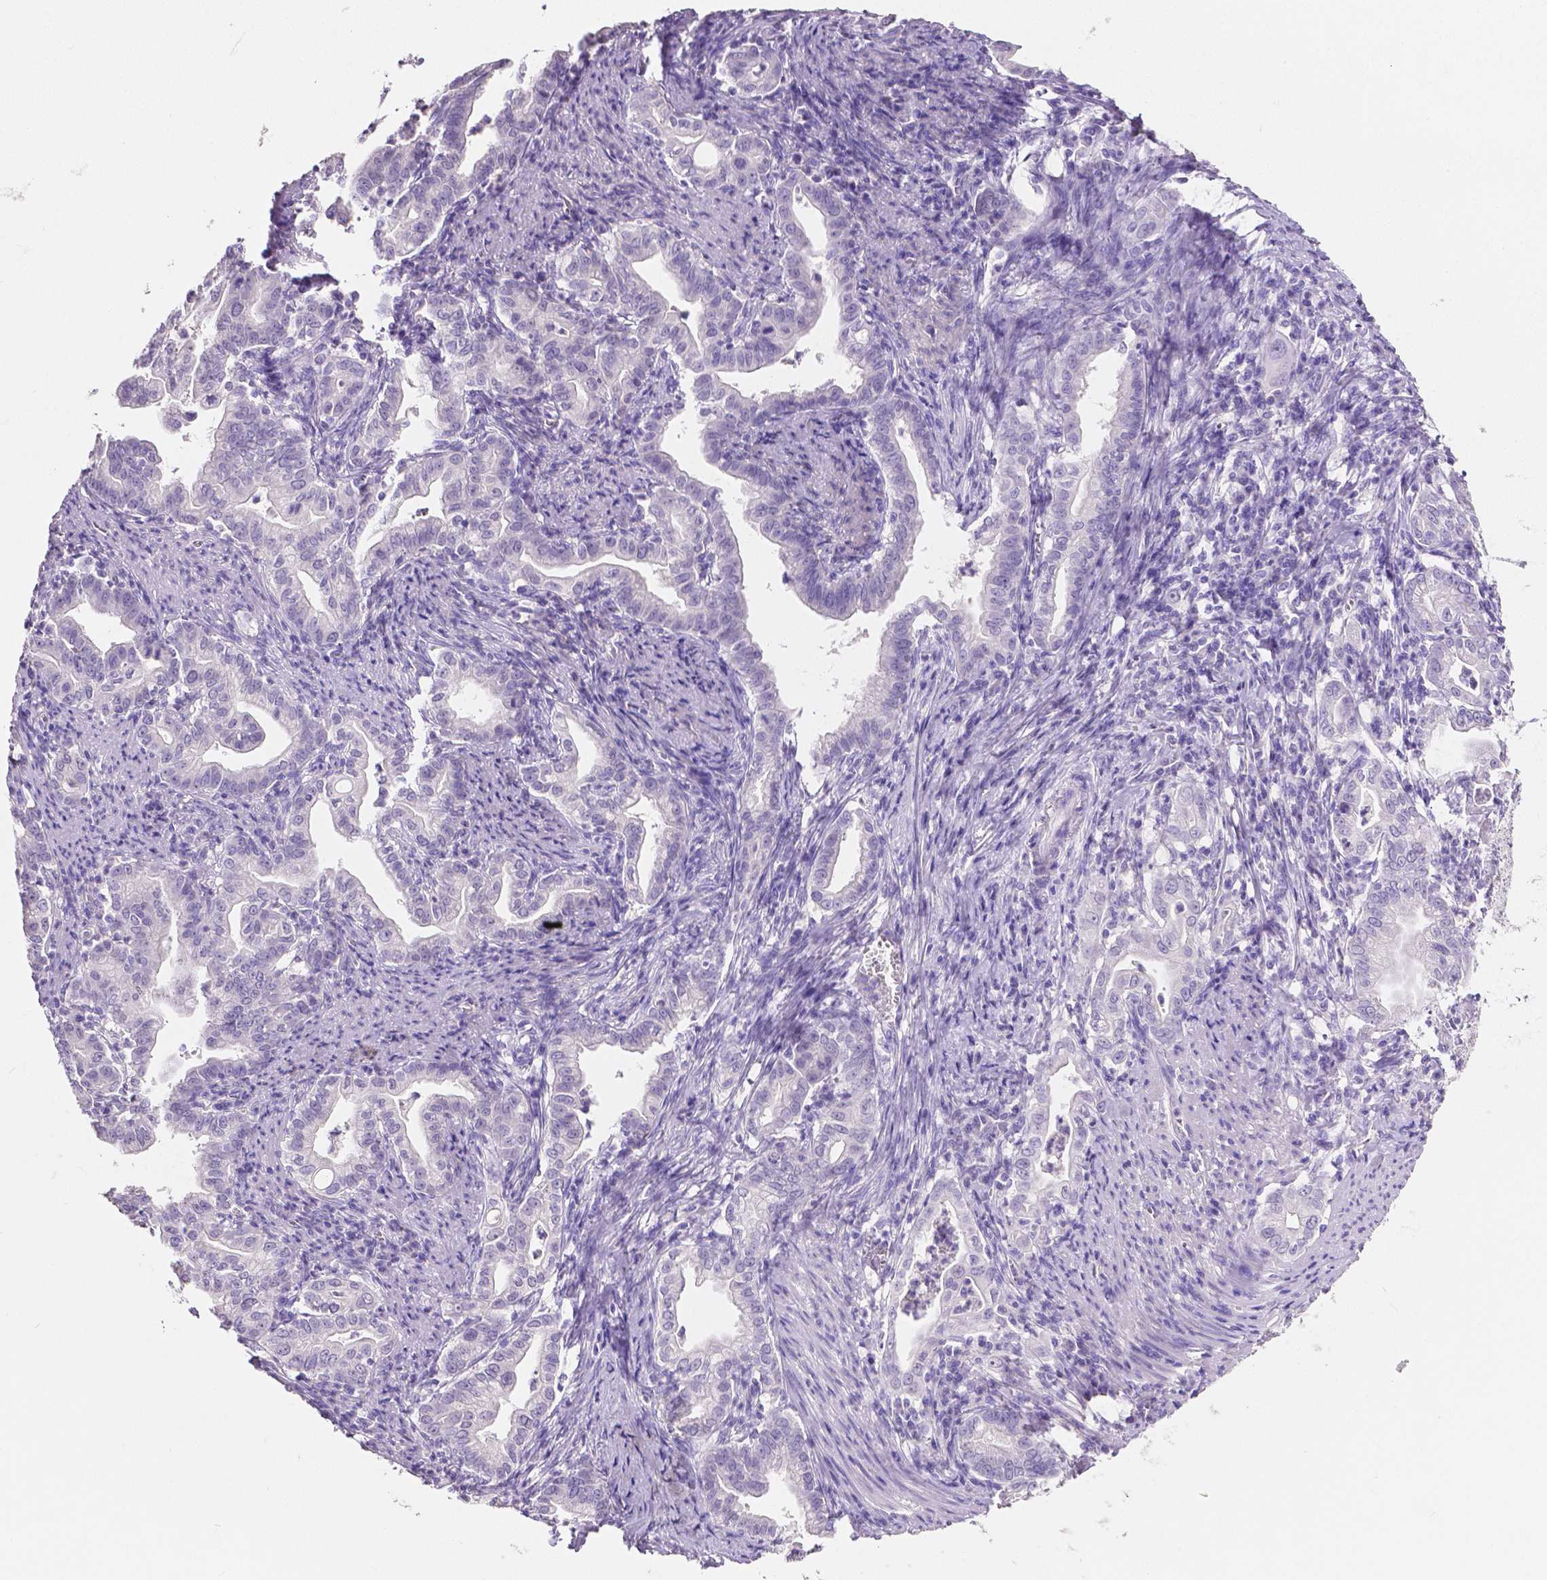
{"staining": {"intensity": "negative", "quantity": "none", "location": "none"}, "tissue": "stomach cancer", "cell_type": "Tumor cells", "image_type": "cancer", "snomed": [{"axis": "morphology", "description": "Adenocarcinoma, NOS"}, {"axis": "topography", "description": "Stomach, upper"}], "caption": "Tumor cells show no significant positivity in stomach cancer.", "gene": "SLC22A2", "patient": {"sex": "female", "age": 79}}